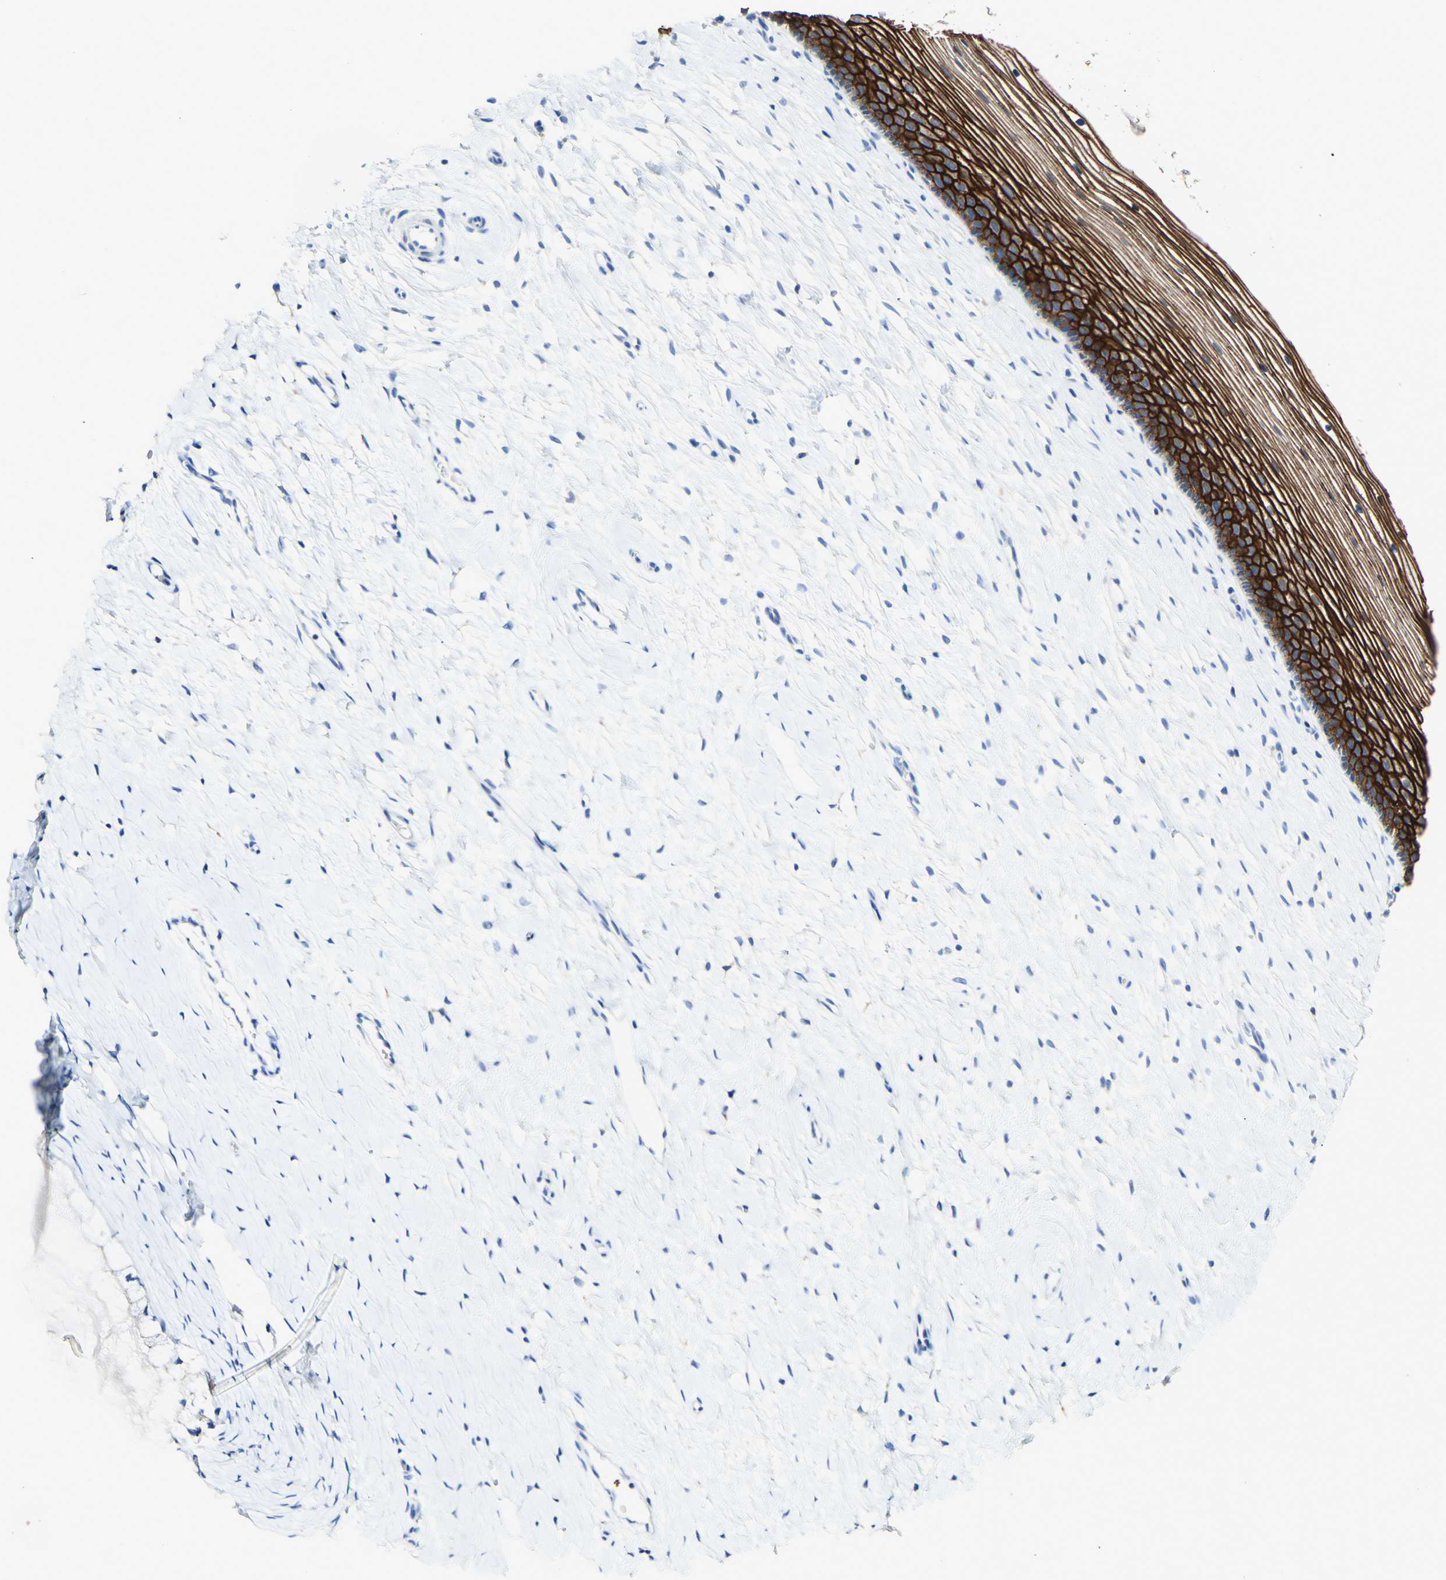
{"staining": {"intensity": "negative", "quantity": "none", "location": "none"}, "tissue": "cervix", "cell_type": "Glandular cells", "image_type": "normal", "snomed": [{"axis": "morphology", "description": "Normal tissue, NOS"}, {"axis": "topography", "description": "Cervix"}], "caption": "Image shows no significant protein staining in glandular cells of normal cervix. The staining is performed using DAB (3,3'-diaminobenzidine) brown chromogen with nuclei counter-stained in using hematoxylin.", "gene": "DSC2", "patient": {"sex": "female", "age": 39}}